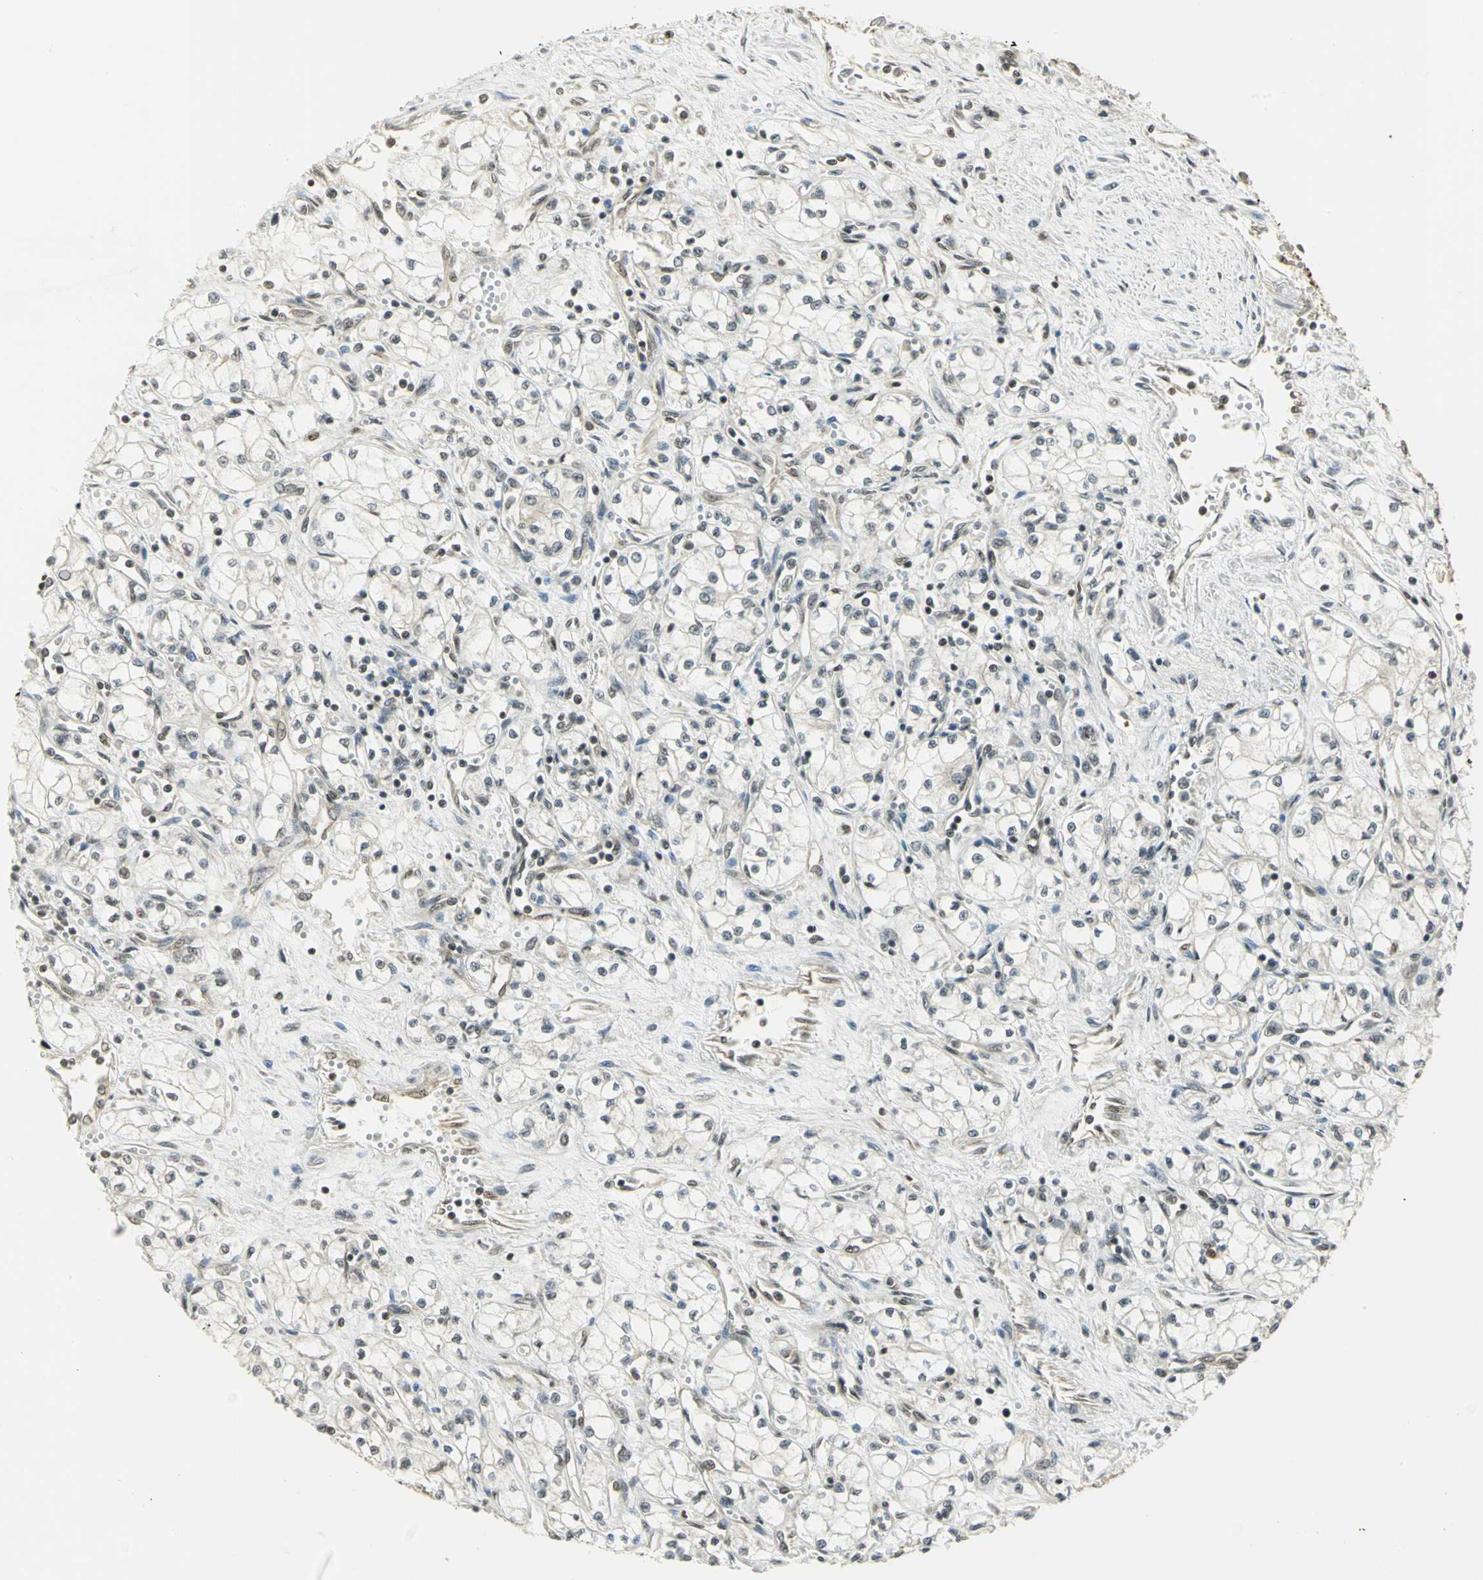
{"staining": {"intensity": "negative", "quantity": "none", "location": "none"}, "tissue": "renal cancer", "cell_type": "Tumor cells", "image_type": "cancer", "snomed": [{"axis": "morphology", "description": "Normal tissue, NOS"}, {"axis": "morphology", "description": "Adenocarcinoma, NOS"}, {"axis": "topography", "description": "Kidney"}], "caption": "This is an IHC image of human adenocarcinoma (renal). There is no staining in tumor cells.", "gene": "CDC34", "patient": {"sex": "male", "age": 59}}